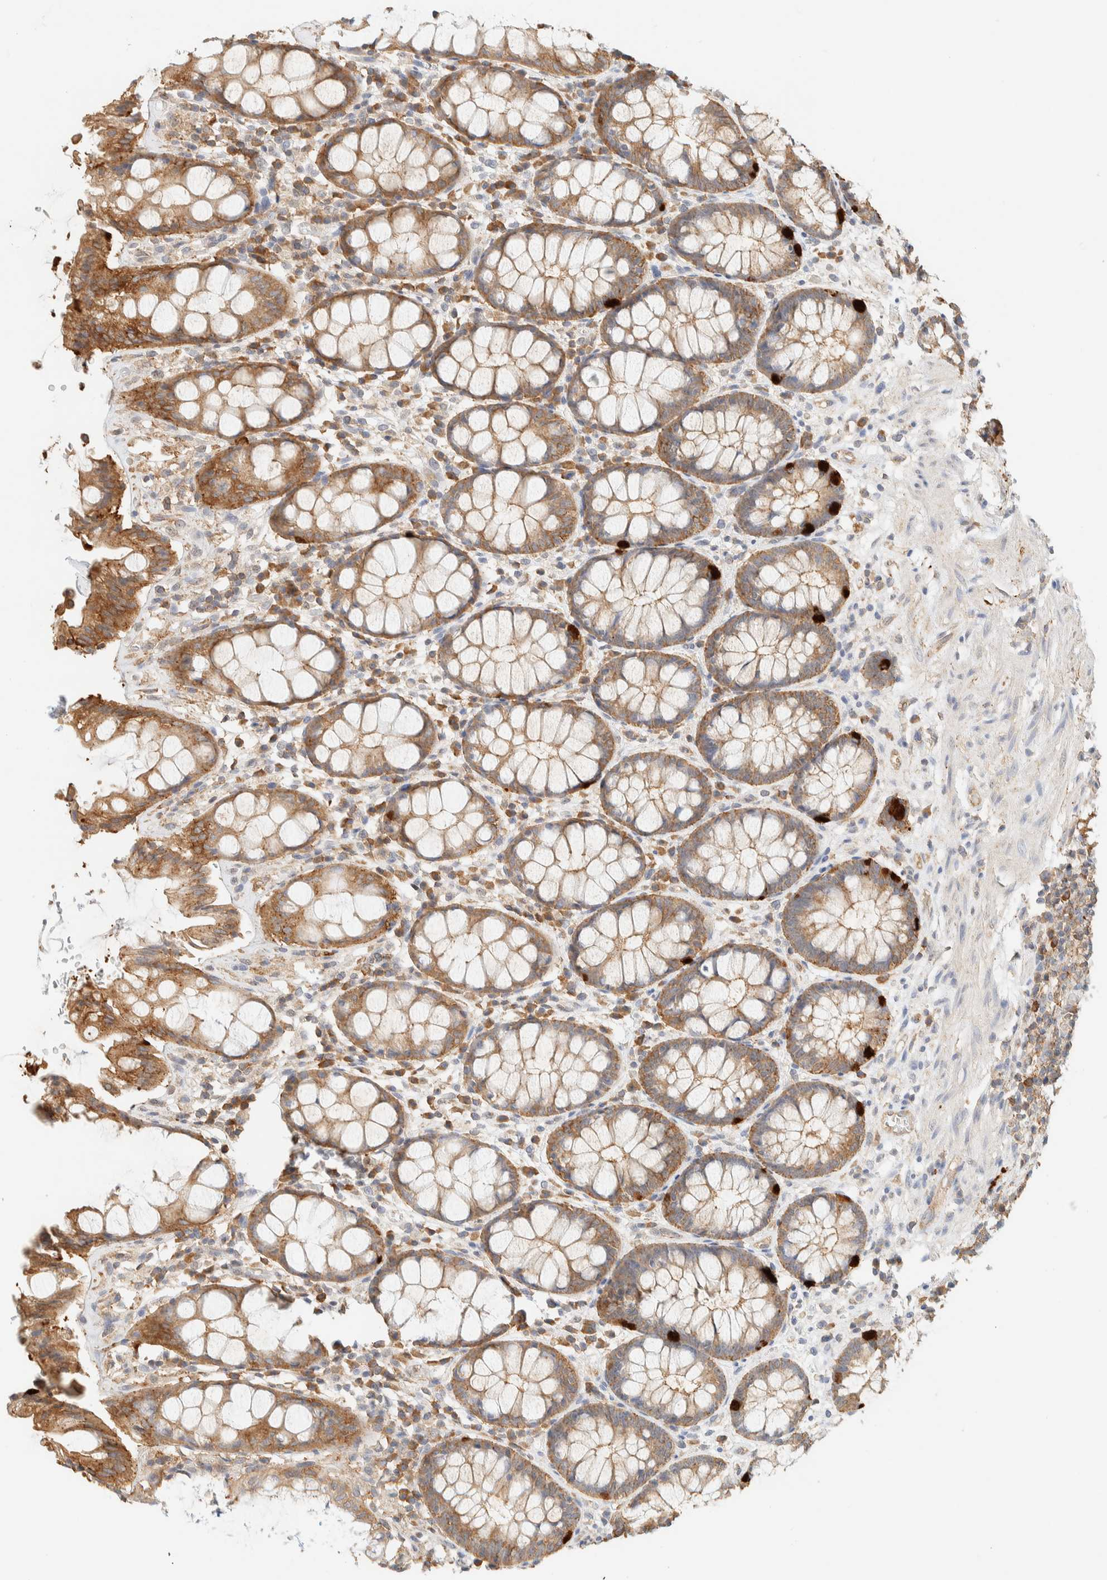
{"staining": {"intensity": "moderate", "quantity": ">75%", "location": "cytoplasmic/membranous"}, "tissue": "rectum", "cell_type": "Glandular cells", "image_type": "normal", "snomed": [{"axis": "morphology", "description": "Normal tissue, NOS"}, {"axis": "topography", "description": "Rectum"}], "caption": "Protein staining of unremarkable rectum demonstrates moderate cytoplasmic/membranous expression in approximately >75% of glandular cells.", "gene": "TBC1D8B", "patient": {"sex": "male", "age": 64}}